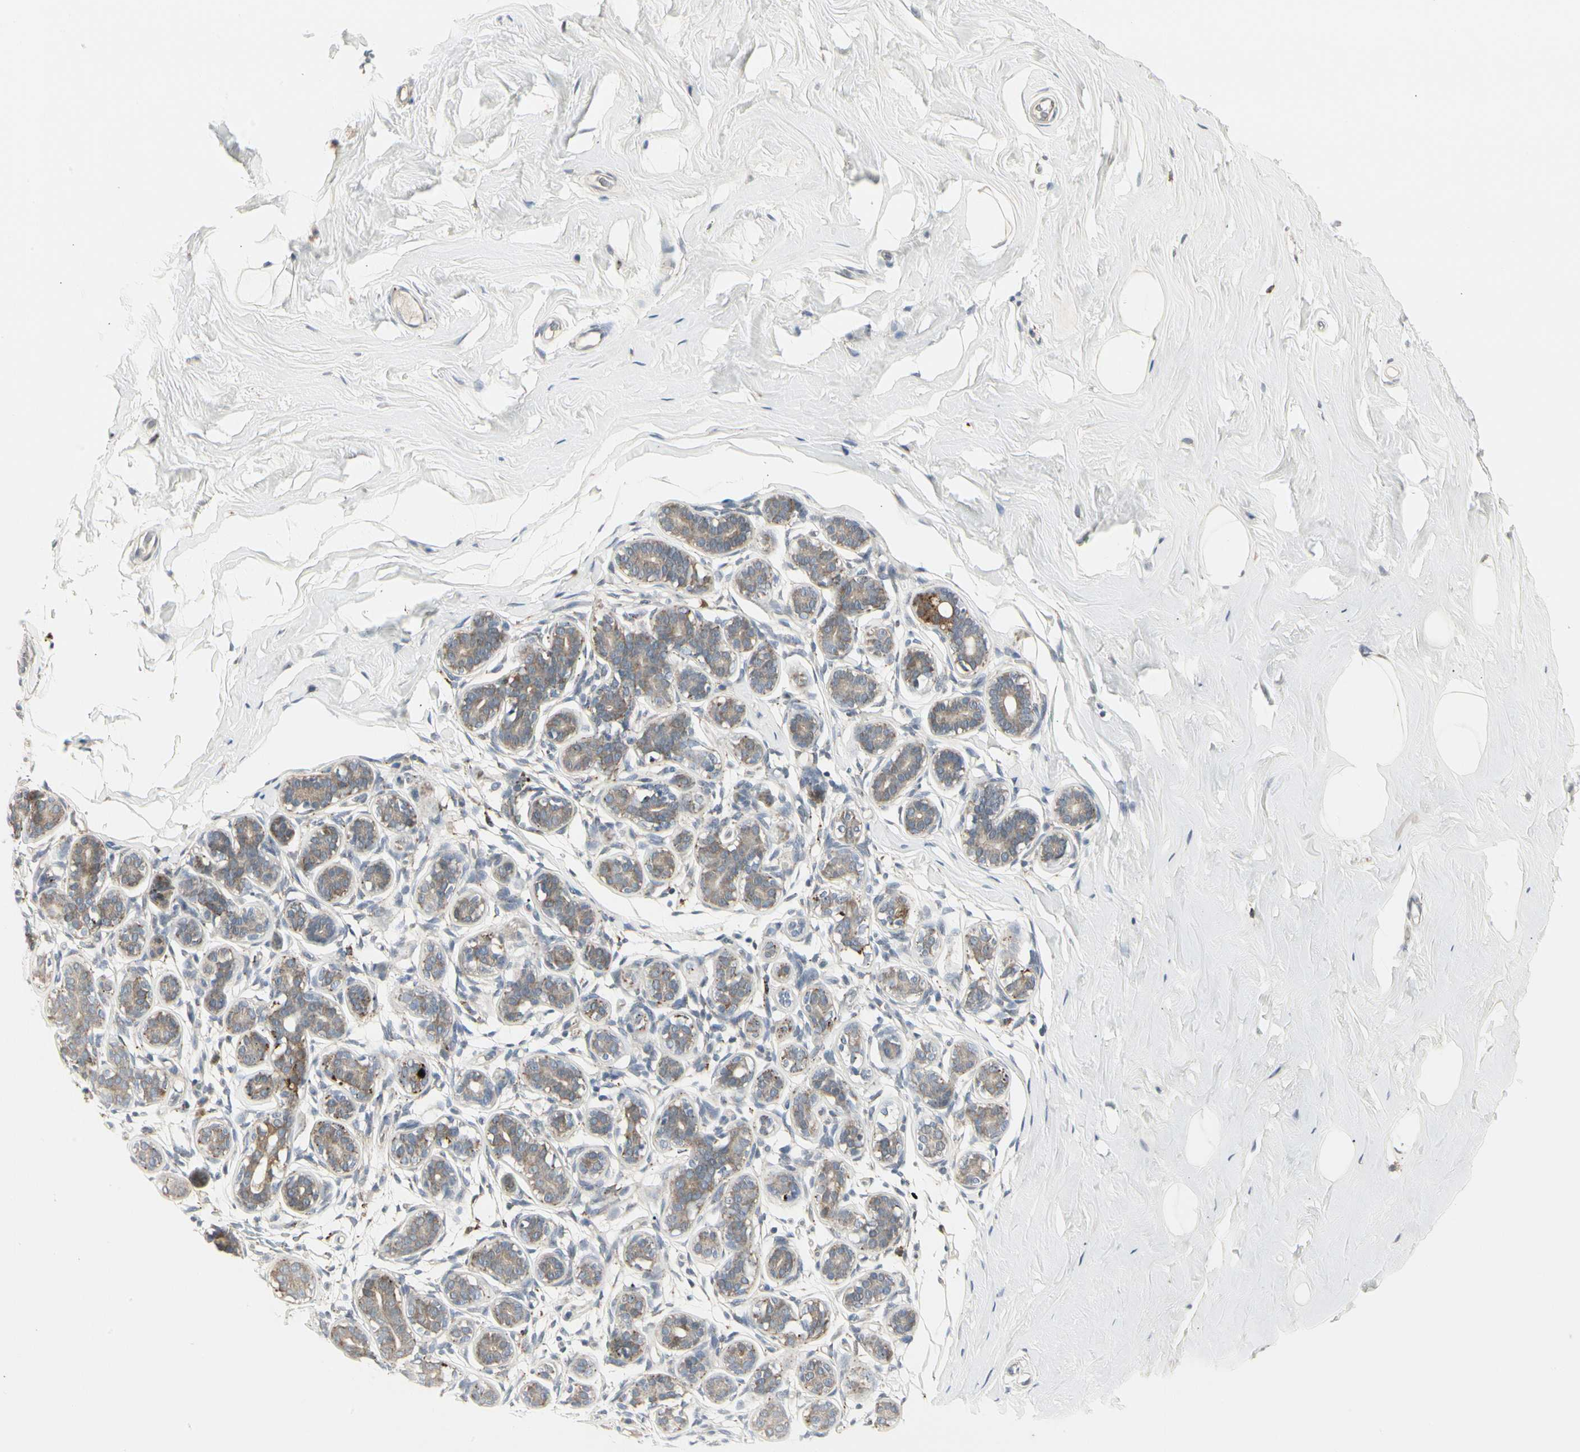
{"staining": {"intensity": "negative", "quantity": "none", "location": "none"}, "tissue": "breast", "cell_type": "Adipocytes", "image_type": "normal", "snomed": [{"axis": "morphology", "description": "Normal tissue, NOS"}, {"axis": "topography", "description": "Breast"}], "caption": "Histopathology image shows no significant protein staining in adipocytes of normal breast.", "gene": "GRN", "patient": {"sex": "female", "age": 75}}